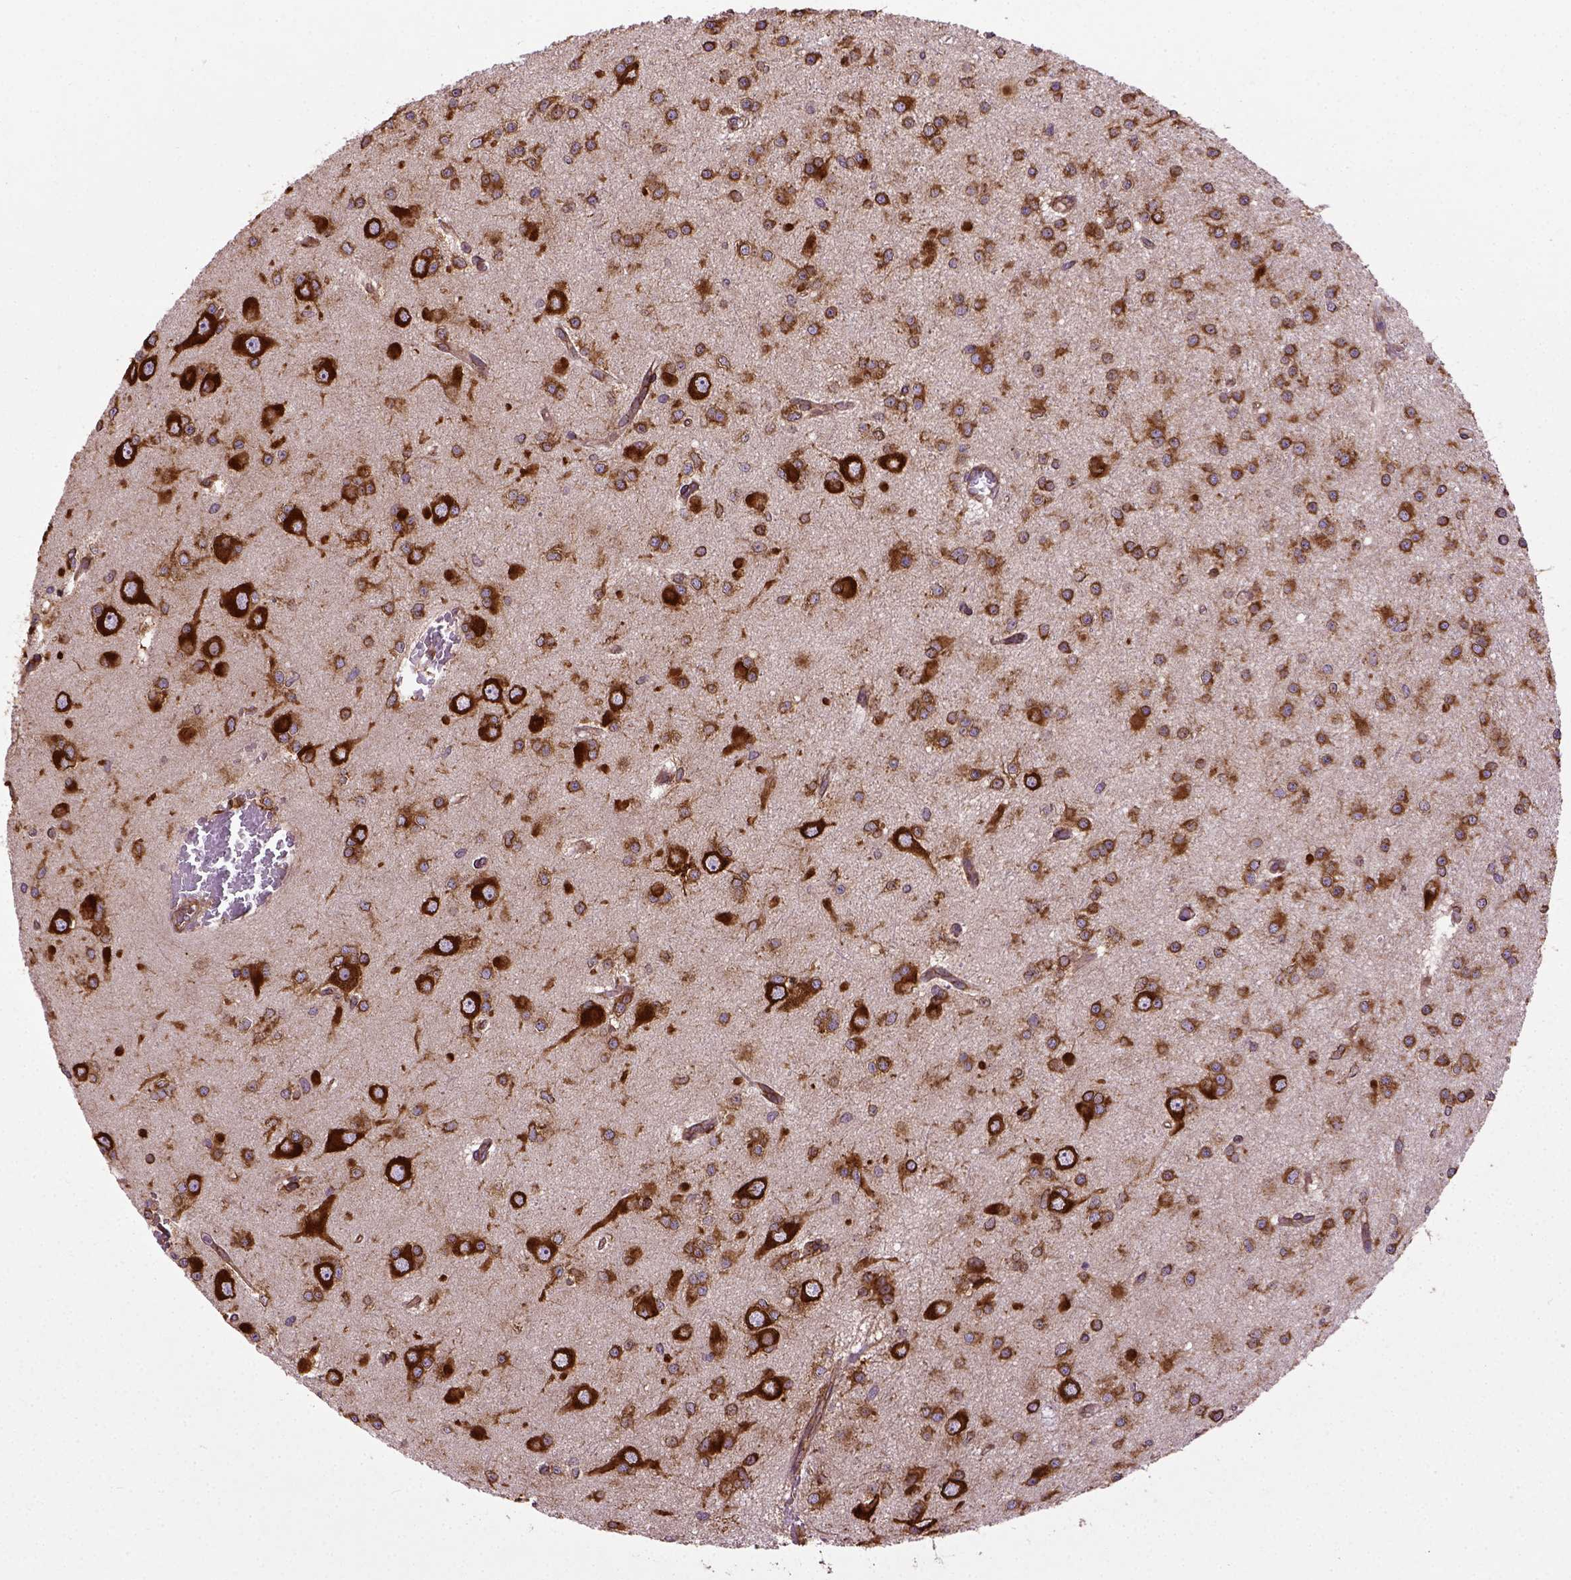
{"staining": {"intensity": "strong", "quantity": ">75%", "location": "cytoplasmic/membranous"}, "tissue": "glioma", "cell_type": "Tumor cells", "image_type": "cancer", "snomed": [{"axis": "morphology", "description": "Glioma, malignant, Low grade"}, {"axis": "topography", "description": "Brain"}], "caption": "Glioma stained with a protein marker exhibits strong staining in tumor cells.", "gene": "CAPRIN1", "patient": {"sex": "male", "age": 27}}